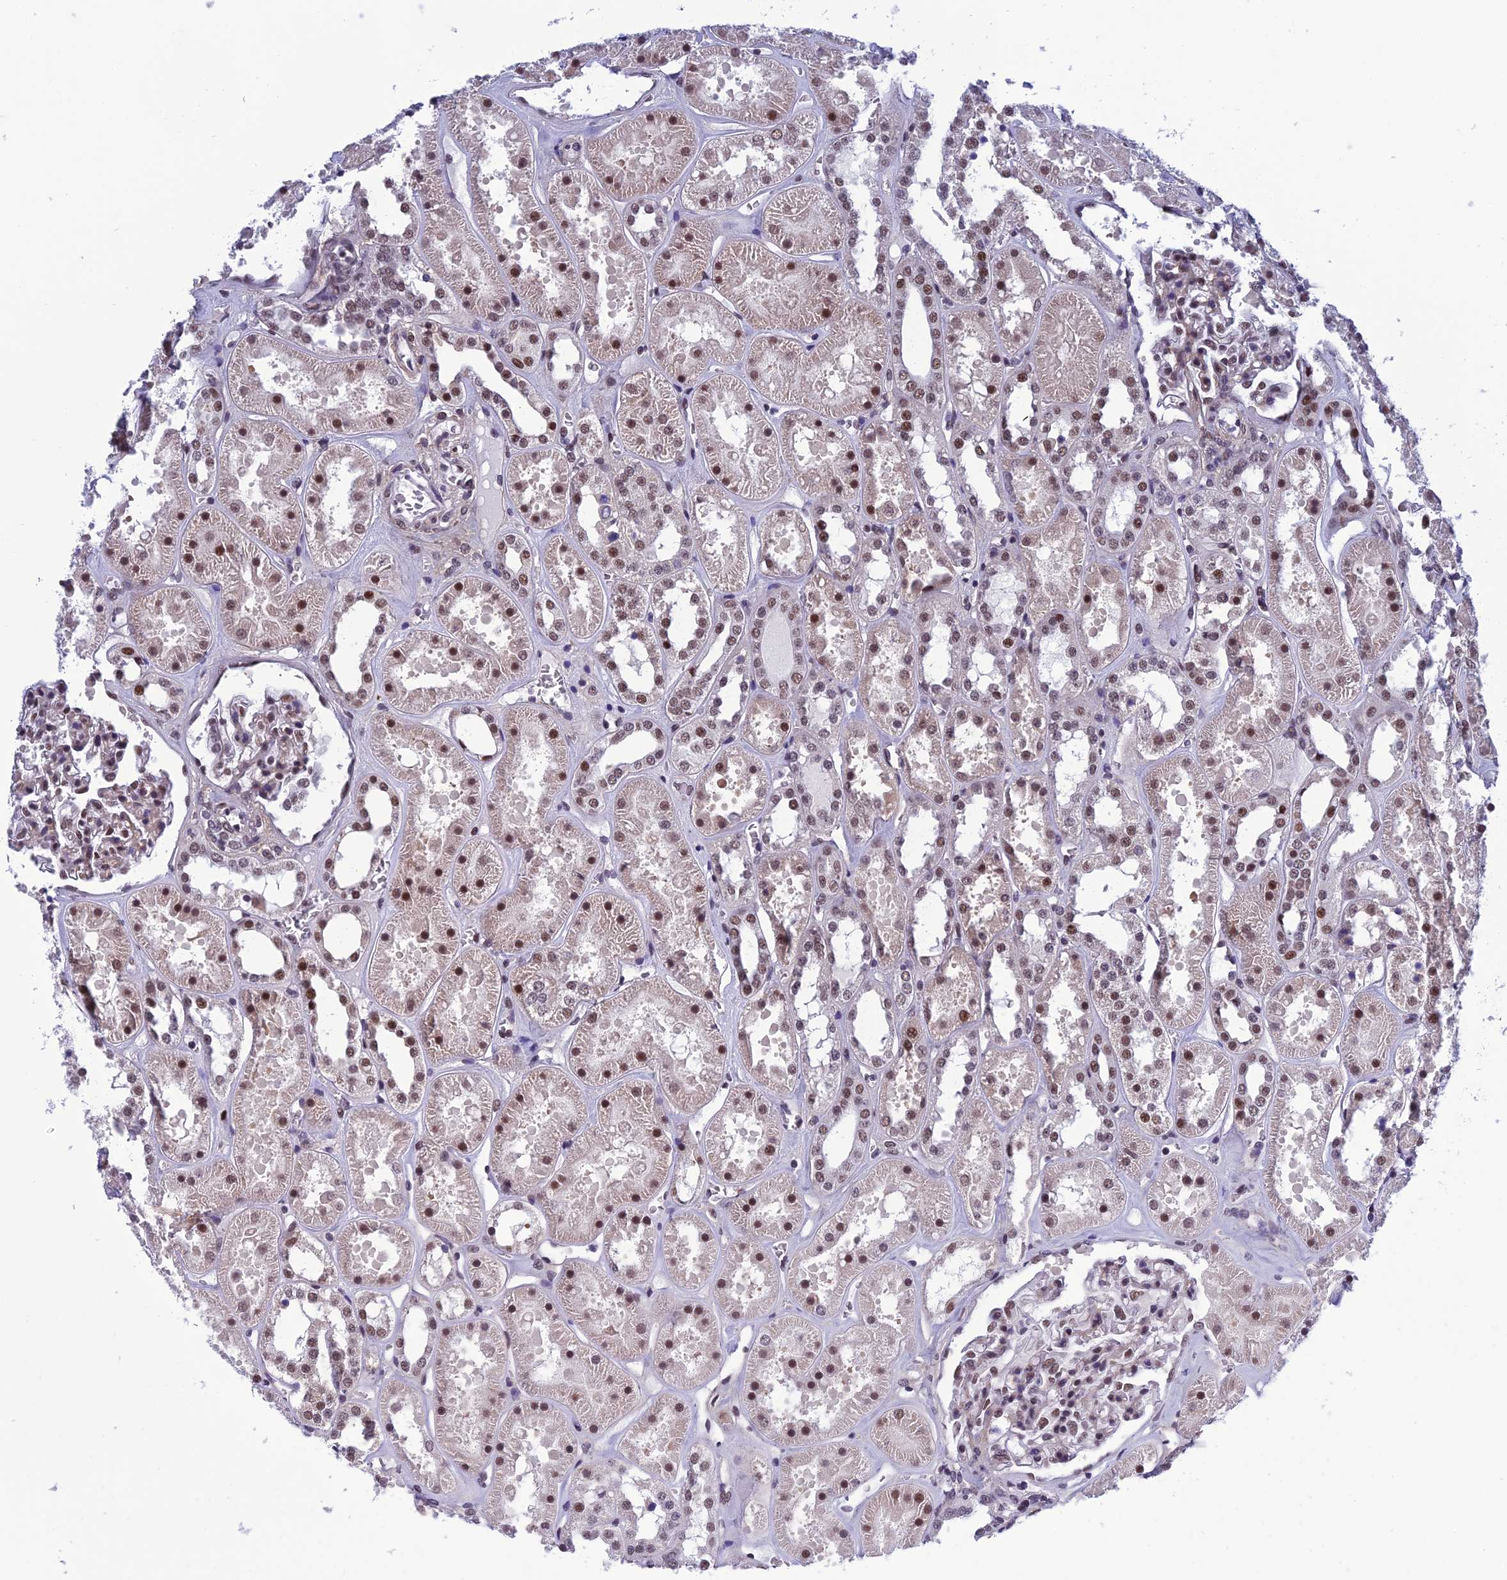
{"staining": {"intensity": "moderate", "quantity": ">75%", "location": "nuclear"}, "tissue": "kidney", "cell_type": "Cells in glomeruli", "image_type": "normal", "snomed": [{"axis": "morphology", "description": "Normal tissue, NOS"}, {"axis": "topography", "description": "Kidney"}], "caption": "A medium amount of moderate nuclear expression is seen in approximately >75% of cells in glomeruli in benign kidney. (Stains: DAB (3,3'-diaminobenzidine) in brown, nuclei in blue, Microscopy: brightfield microscopy at high magnification).", "gene": "RSRC1", "patient": {"sex": "female", "age": 41}}